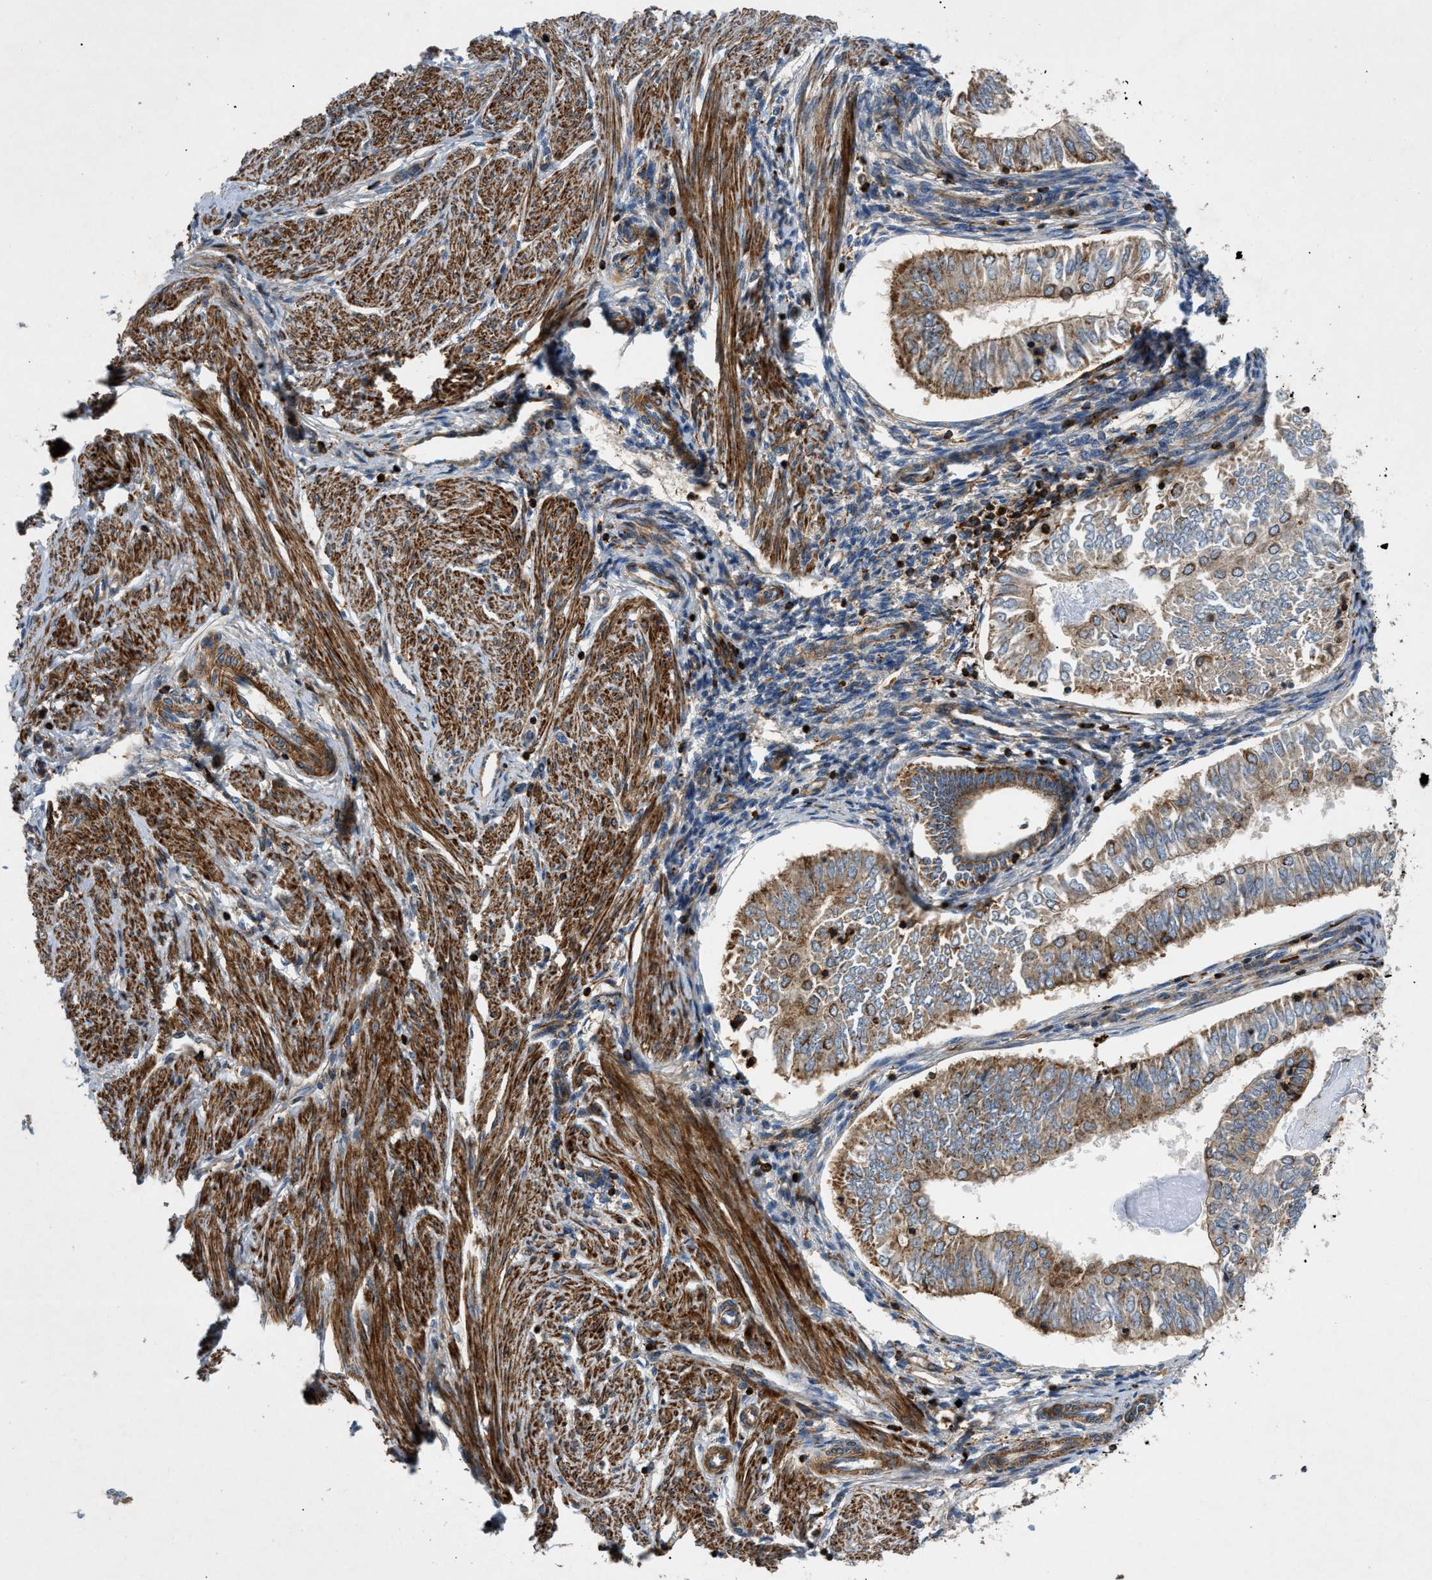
{"staining": {"intensity": "moderate", "quantity": ">75%", "location": "cytoplasmic/membranous"}, "tissue": "endometrial cancer", "cell_type": "Tumor cells", "image_type": "cancer", "snomed": [{"axis": "morphology", "description": "Adenocarcinoma, NOS"}, {"axis": "topography", "description": "Endometrium"}], "caption": "Immunohistochemical staining of endometrial adenocarcinoma shows medium levels of moderate cytoplasmic/membranous staining in approximately >75% of tumor cells.", "gene": "DHODH", "patient": {"sex": "female", "age": 53}}